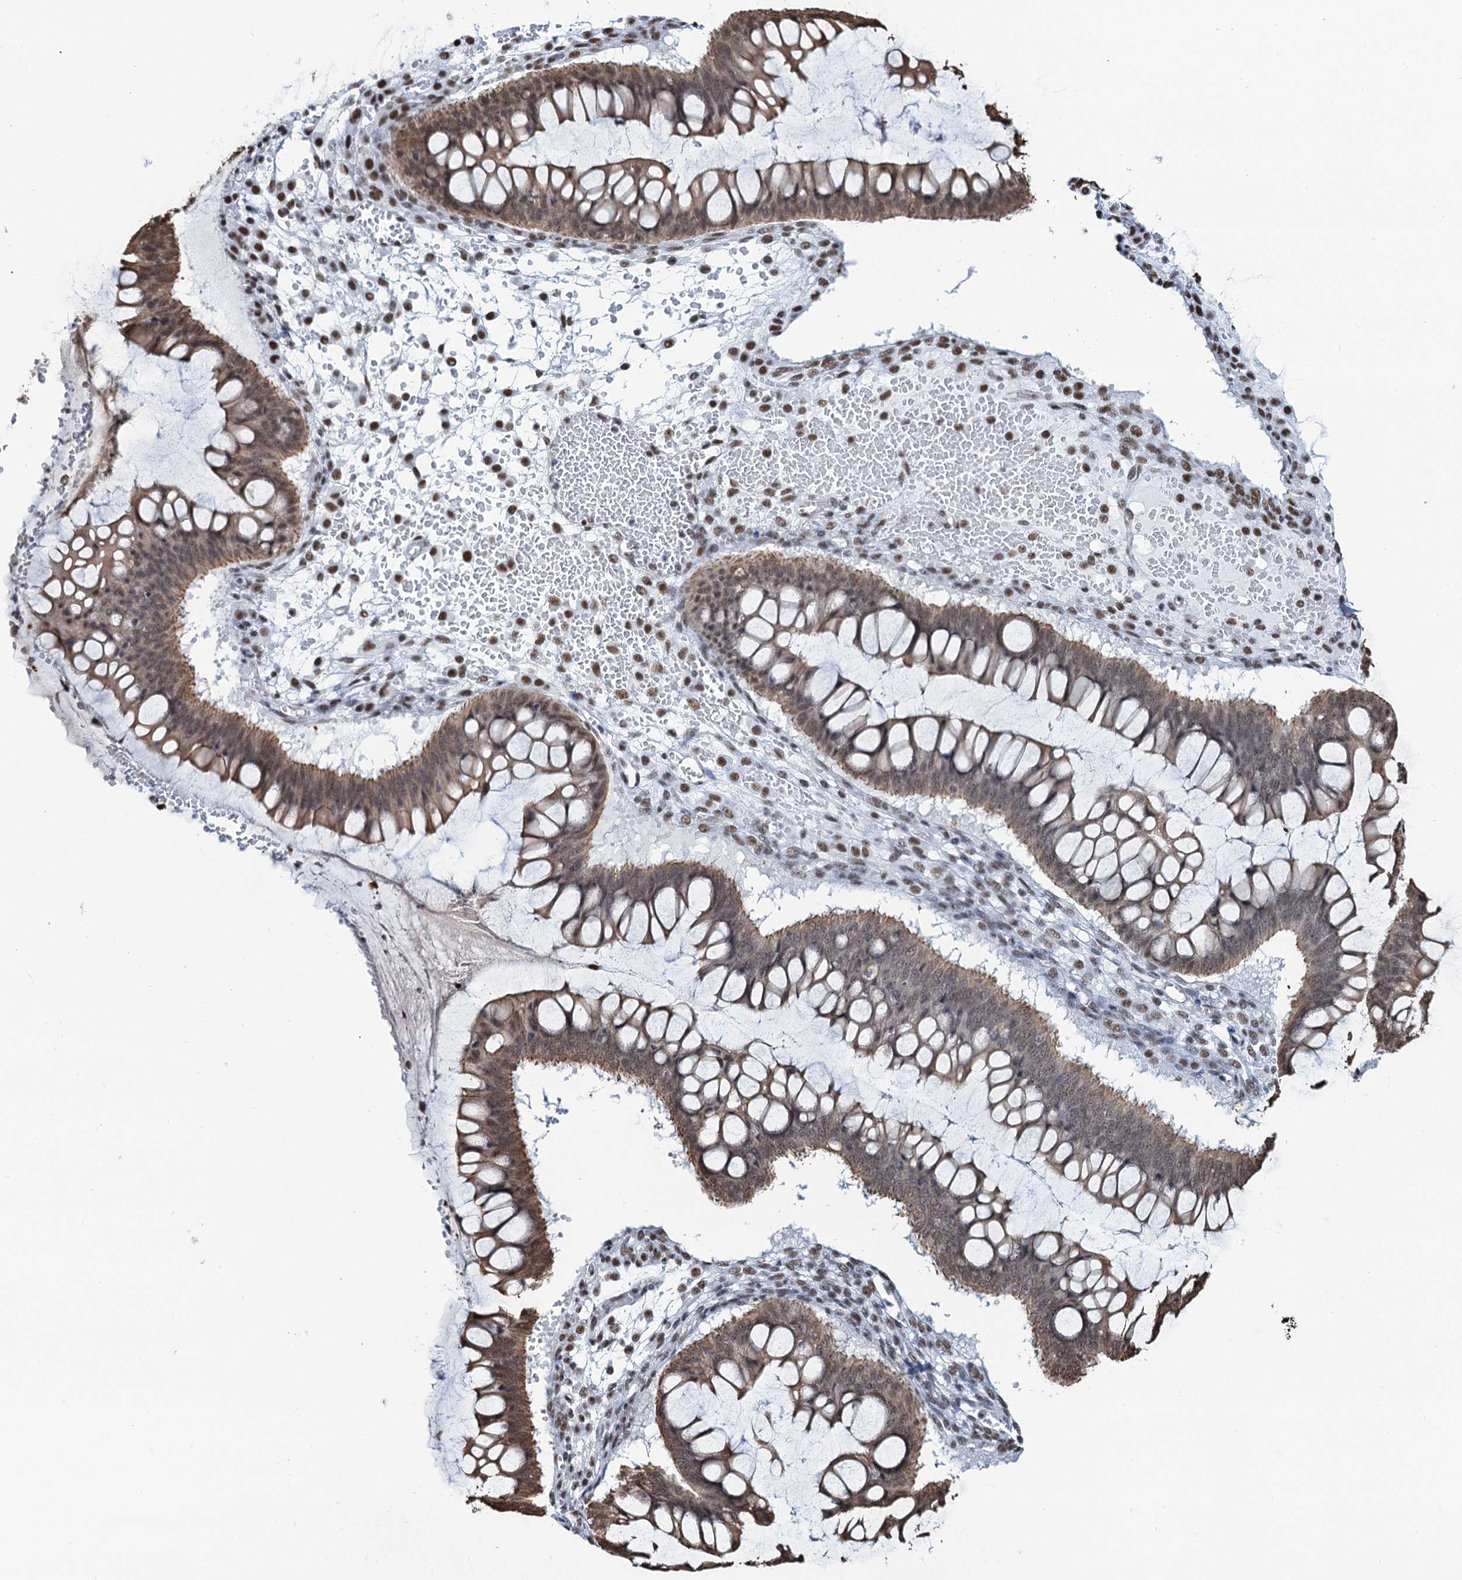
{"staining": {"intensity": "moderate", "quantity": "25%-75%", "location": "cytoplasmic/membranous,nuclear"}, "tissue": "ovarian cancer", "cell_type": "Tumor cells", "image_type": "cancer", "snomed": [{"axis": "morphology", "description": "Cystadenocarcinoma, mucinous, NOS"}, {"axis": "topography", "description": "Ovary"}], "caption": "High-magnification brightfield microscopy of ovarian cancer (mucinous cystadenocarcinoma) stained with DAB (brown) and counterstained with hematoxylin (blue). tumor cells exhibit moderate cytoplasmic/membranous and nuclear staining is present in approximately25%-75% of cells.", "gene": "ZNF609", "patient": {"sex": "female", "age": 73}}